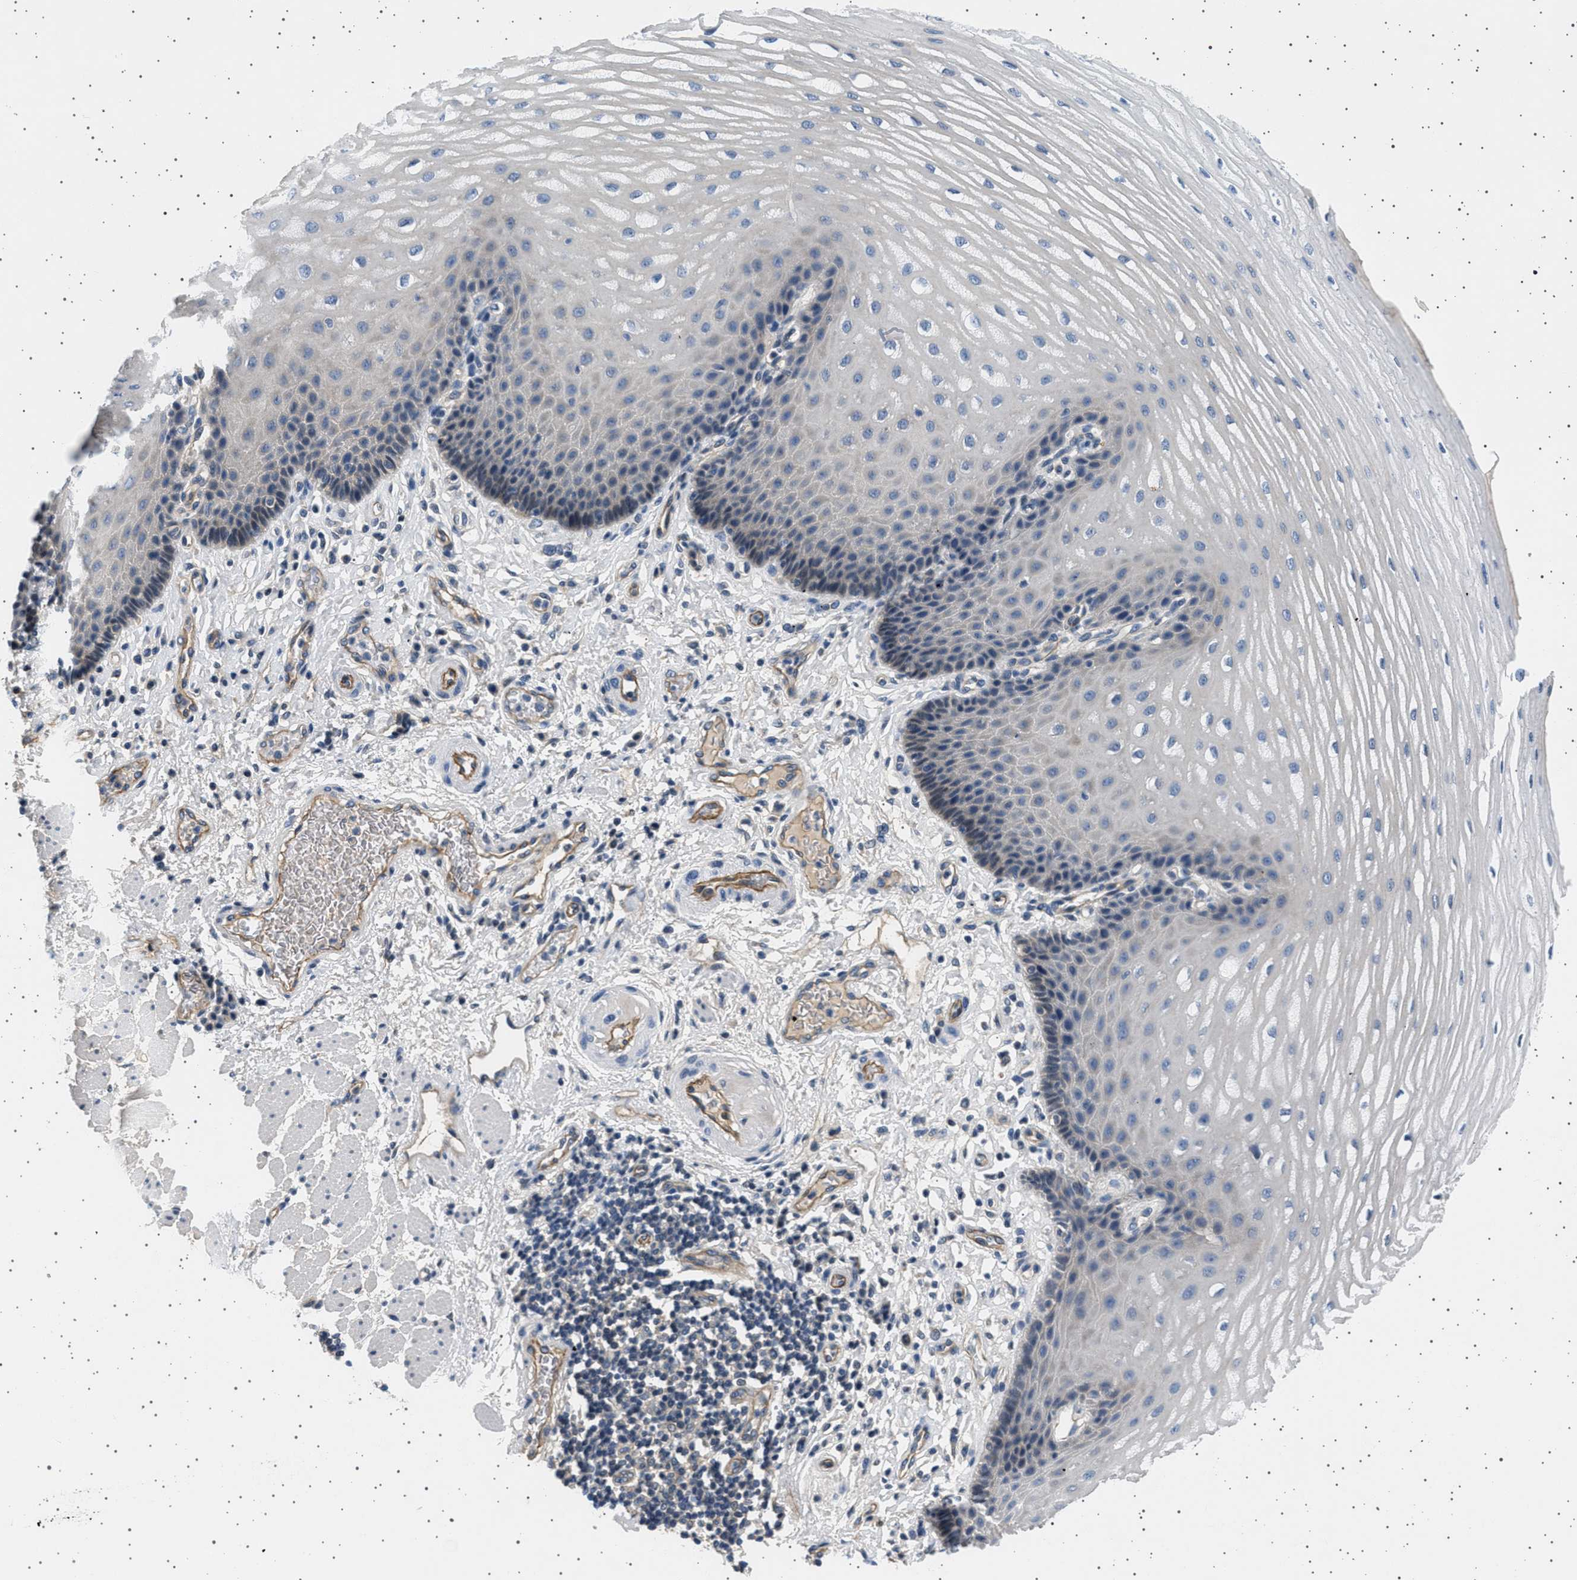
{"staining": {"intensity": "weak", "quantity": "<25%", "location": "cytoplasmic/membranous"}, "tissue": "esophagus", "cell_type": "Squamous epithelial cells", "image_type": "normal", "snomed": [{"axis": "morphology", "description": "Normal tissue, NOS"}, {"axis": "topography", "description": "Esophagus"}], "caption": "Micrograph shows no protein expression in squamous epithelial cells of normal esophagus. (DAB (3,3'-diaminobenzidine) IHC visualized using brightfield microscopy, high magnification).", "gene": "PLPP6", "patient": {"sex": "male", "age": 54}}